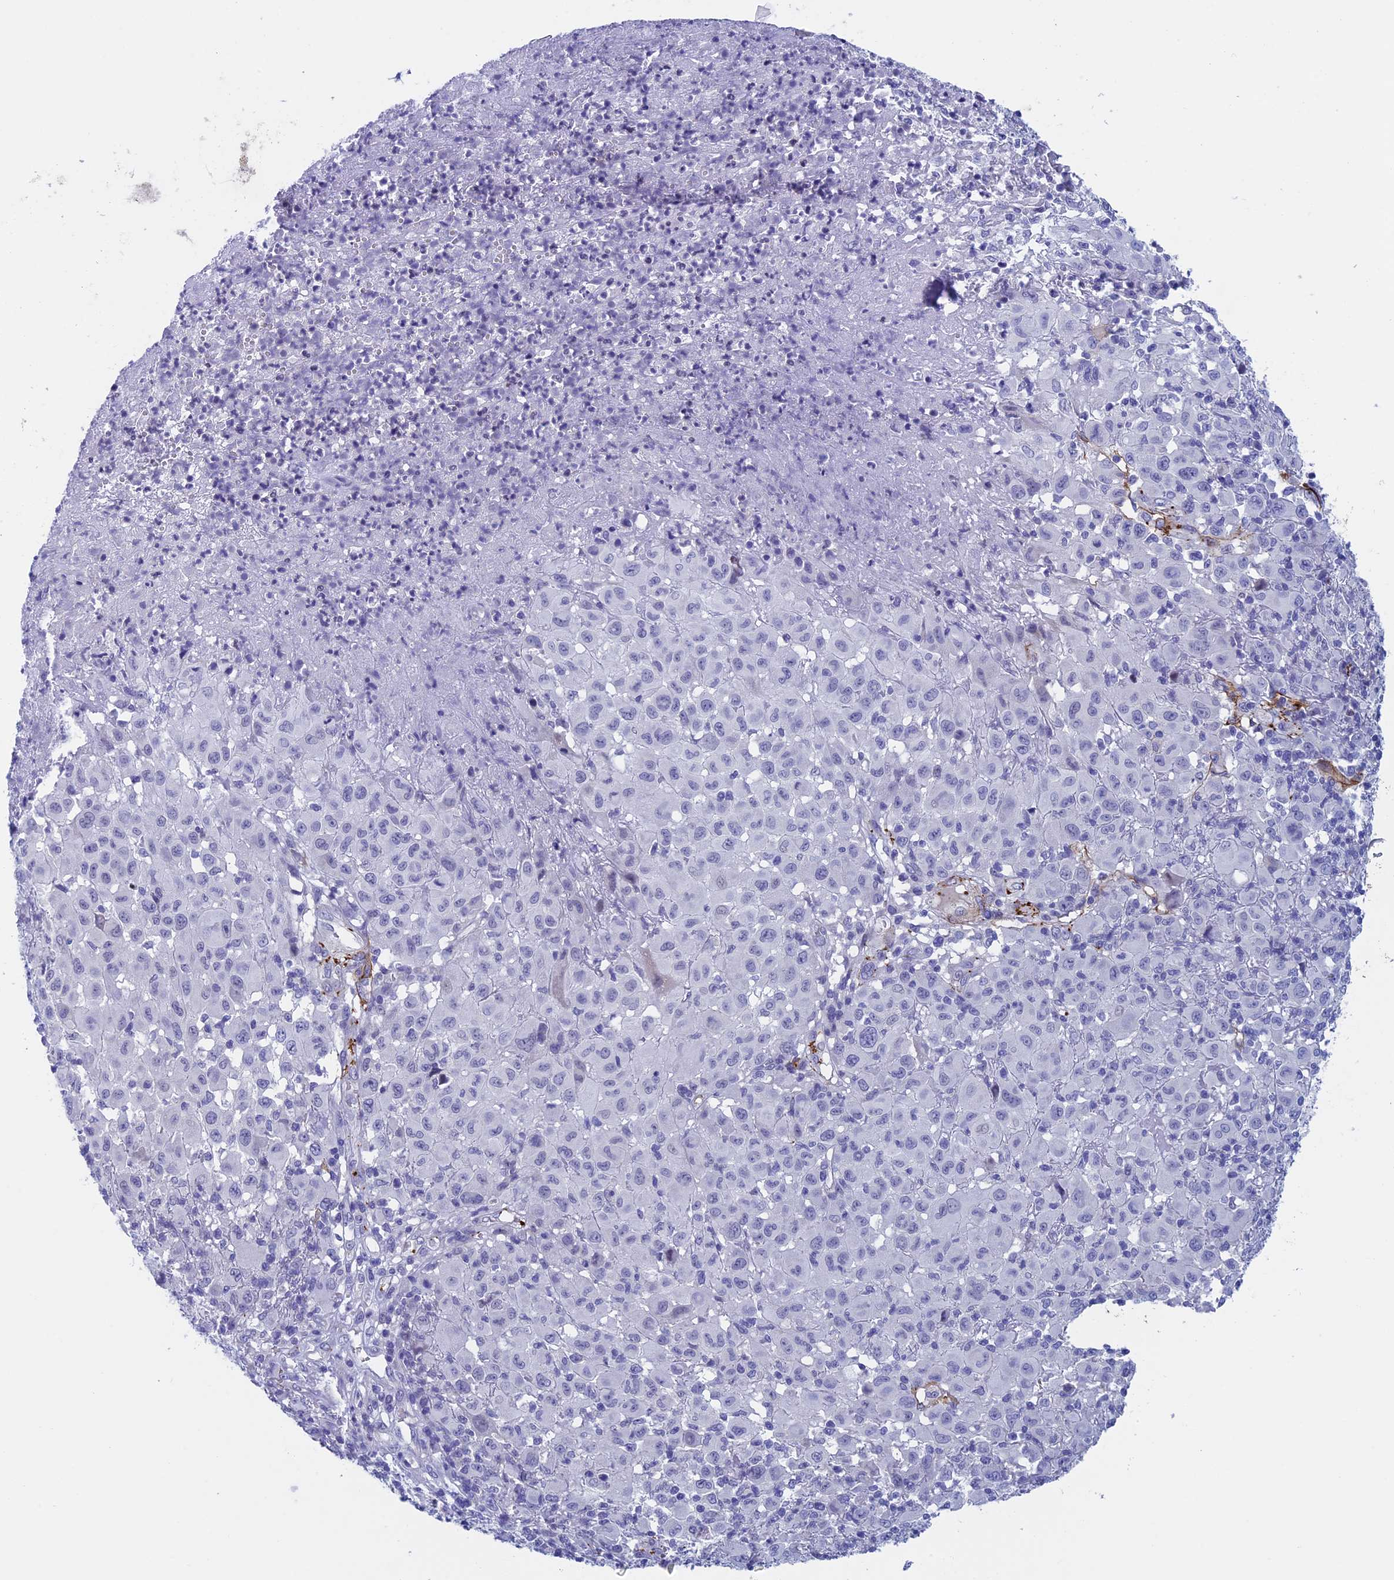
{"staining": {"intensity": "negative", "quantity": "none", "location": "none"}, "tissue": "melanoma", "cell_type": "Tumor cells", "image_type": "cancer", "snomed": [{"axis": "morphology", "description": "Malignant melanoma, NOS"}, {"axis": "topography", "description": "Skin"}], "caption": "Human malignant melanoma stained for a protein using IHC shows no expression in tumor cells.", "gene": "INSYN1", "patient": {"sex": "male", "age": 73}}